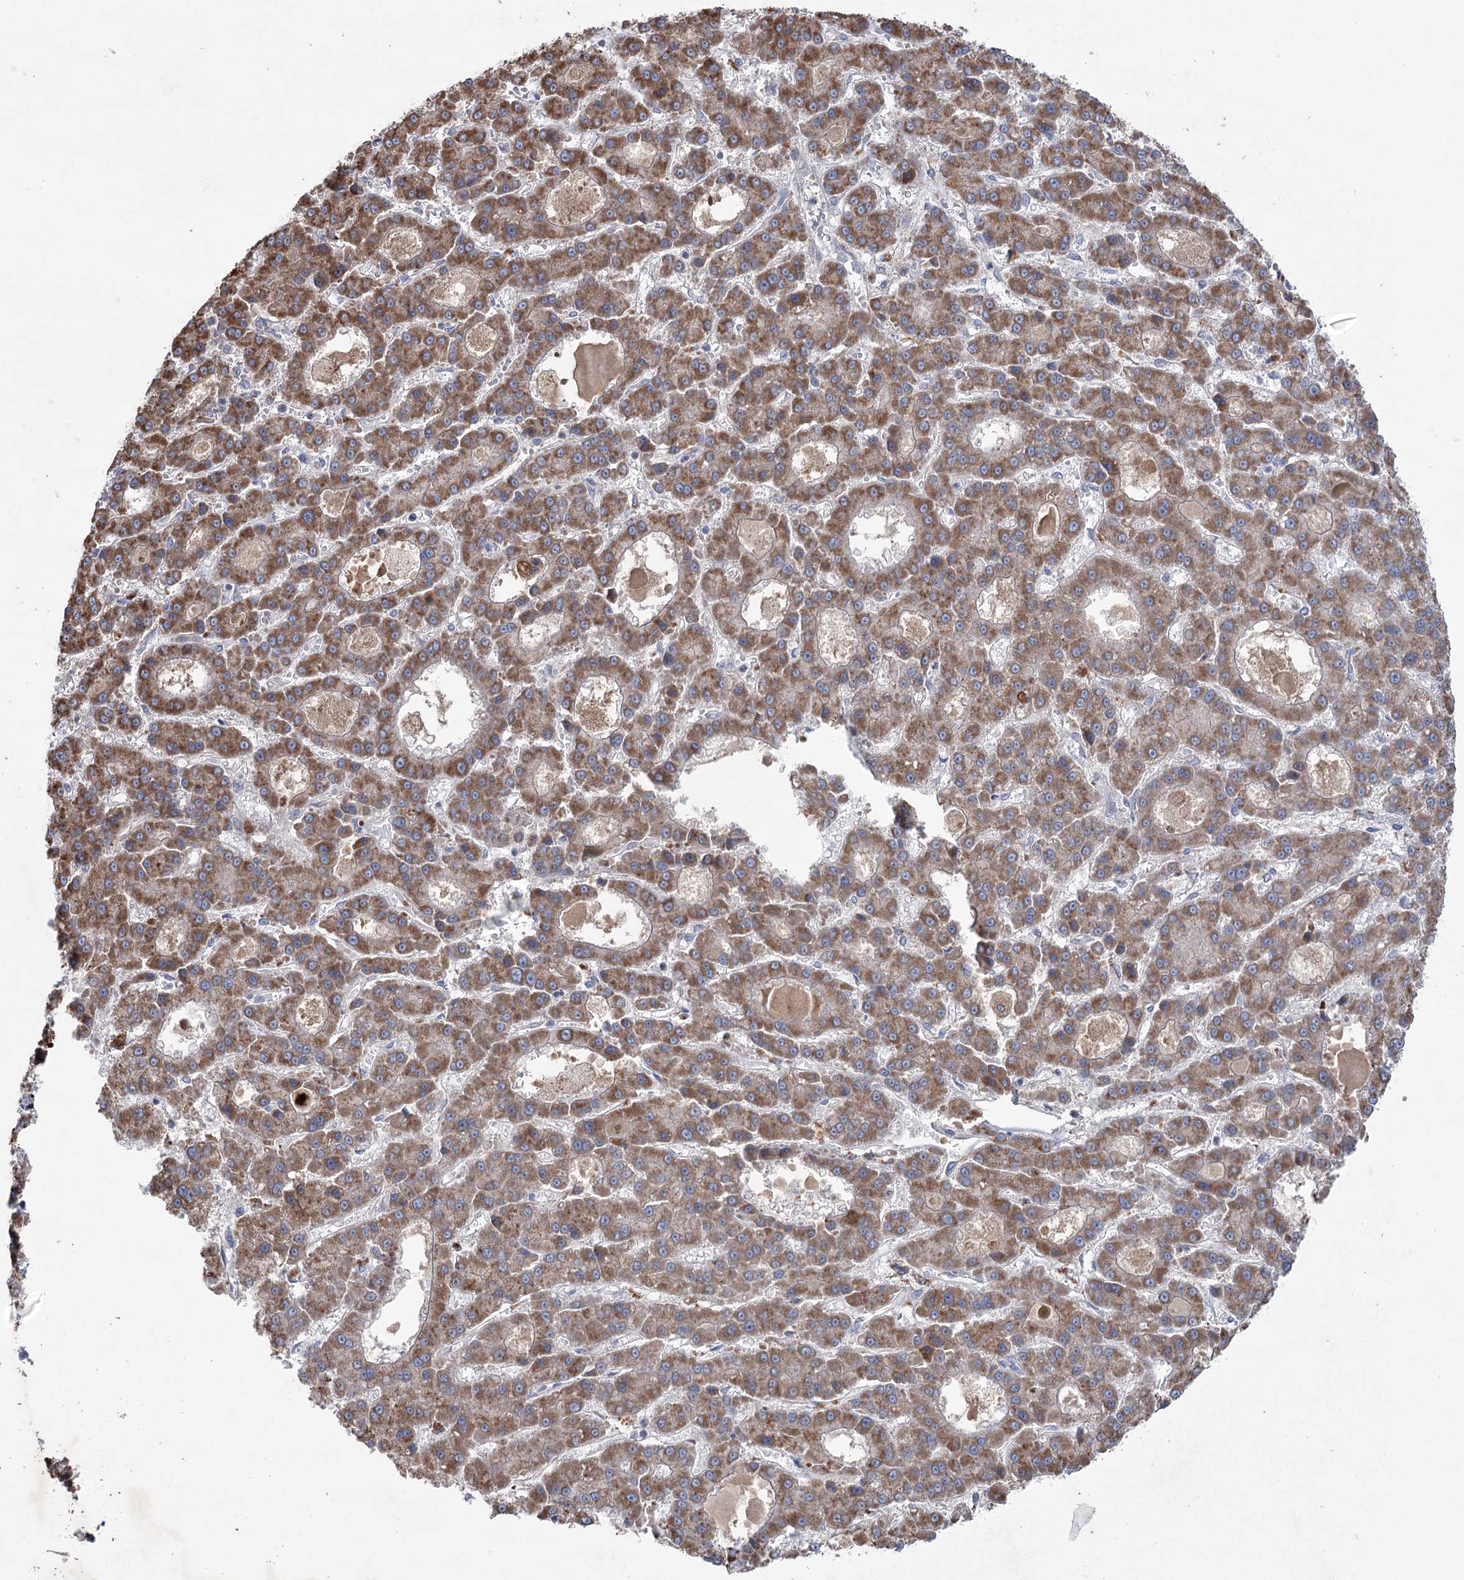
{"staining": {"intensity": "moderate", "quantity": ">75%", "location": "cytoplasmic/membranous"}, "tissue": "liver cancer", "cell_type": "Tumor cells", "image_type": "cancer", "snomed": [{"axis": "morphology", "description": "Carcinoma, Hepatocellular, NOS"}, {"axis": "topography", "description": "Liver"}], "caption": "Human liver hepatocellular carcinoma stained with a protein marker shows moderate staining in tumor cells.", "gene": "MTCH2", "patient": {"sex": "male", "age": 70}}